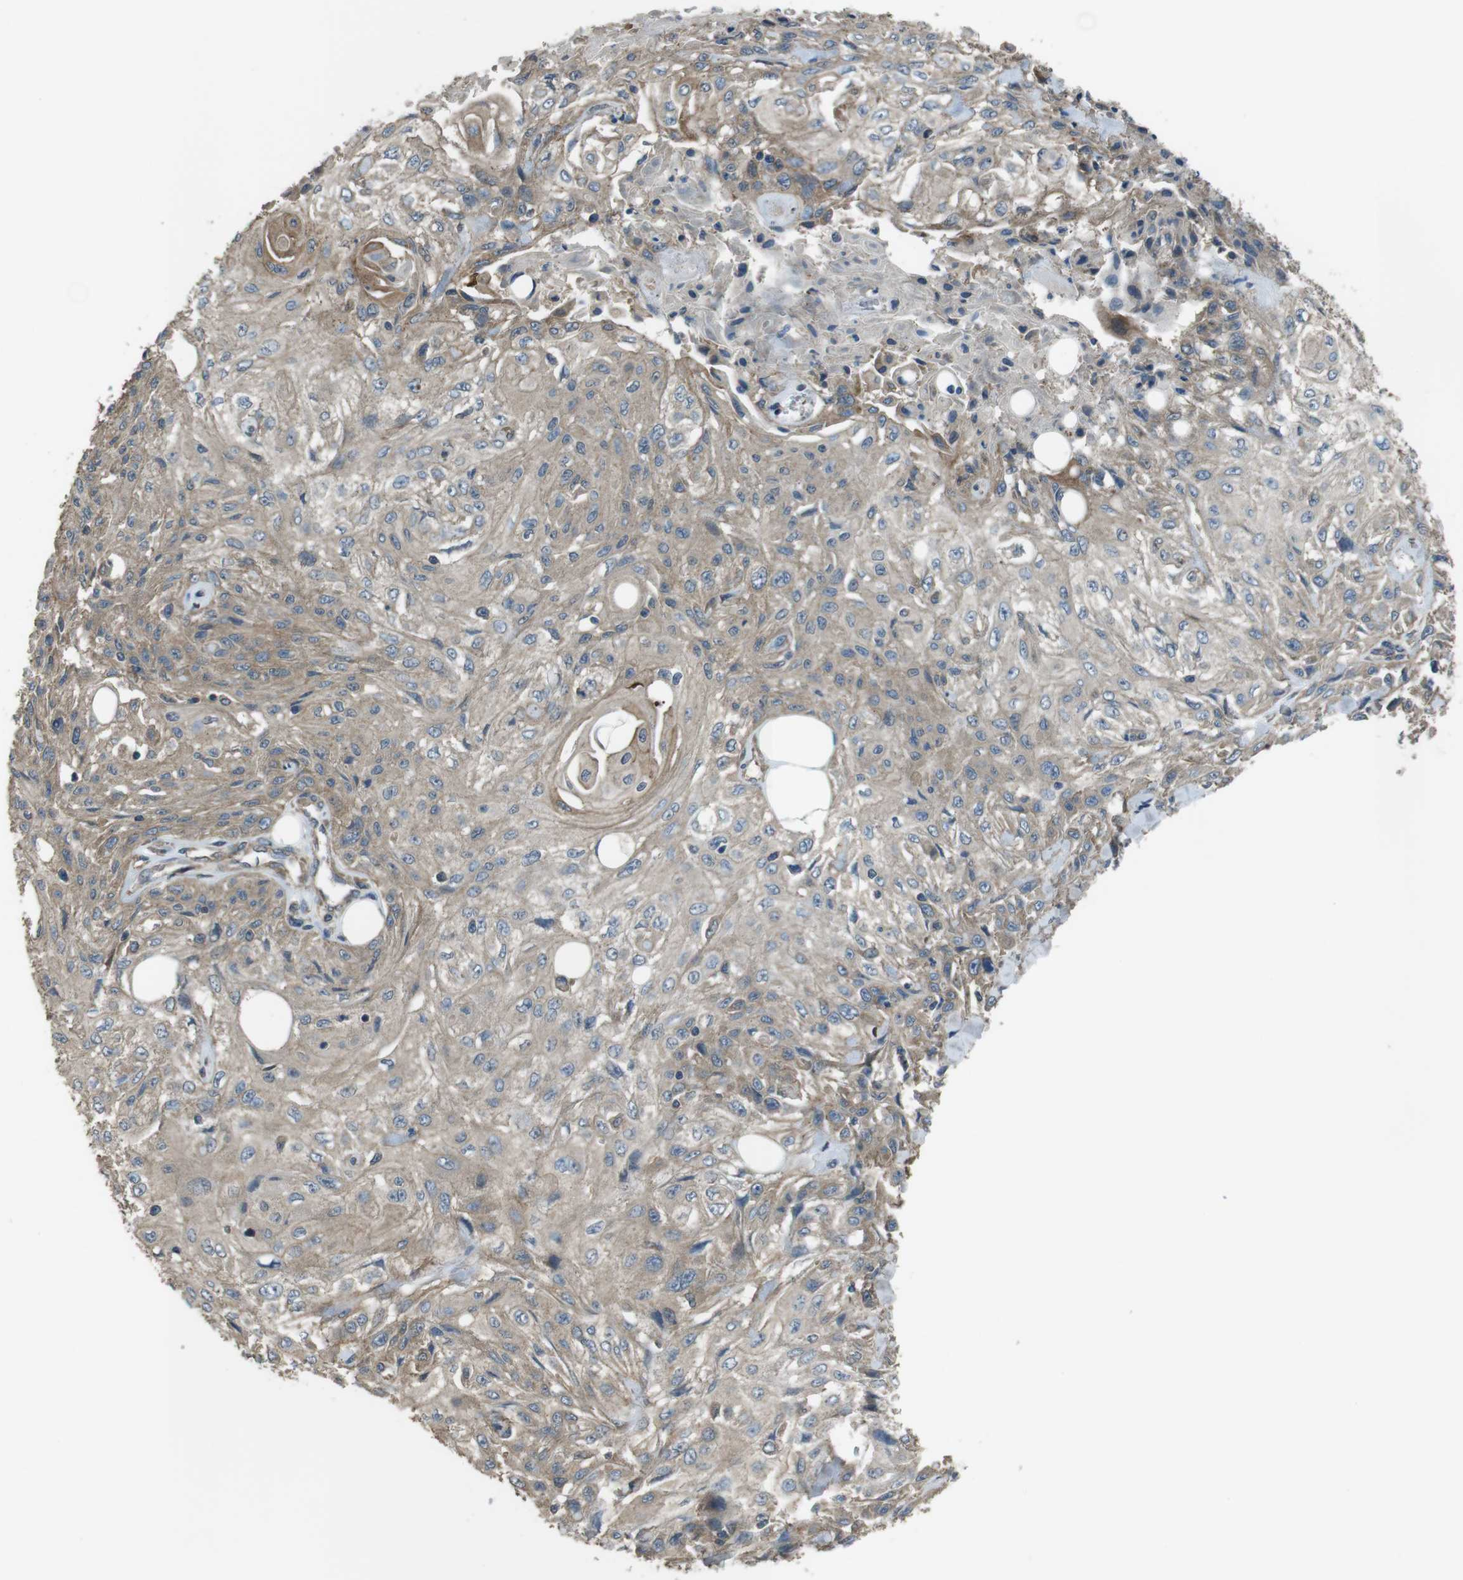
{"staining": {"intensity": "moderate", "quantity": "<25%", "location": "cytoplasmic/membranous"}, "tissue": "skin cancer", "cell_type": "Tumor cells", "image_type": "cancer", "snomed": [{"axis": "morphology", "description": "Squamous cell carcinoma, NOS"}, {"axis": "topography", "description": "Skin"}], "caption": "Immunohistochemical staining of human squamous cell carcinoma (skin) reveals moderate cytoplasmic/membranous protein expression in about <25% of tumor cells.", "gene": "FUT2", "patient": {"sex": "male", "age": 75}}